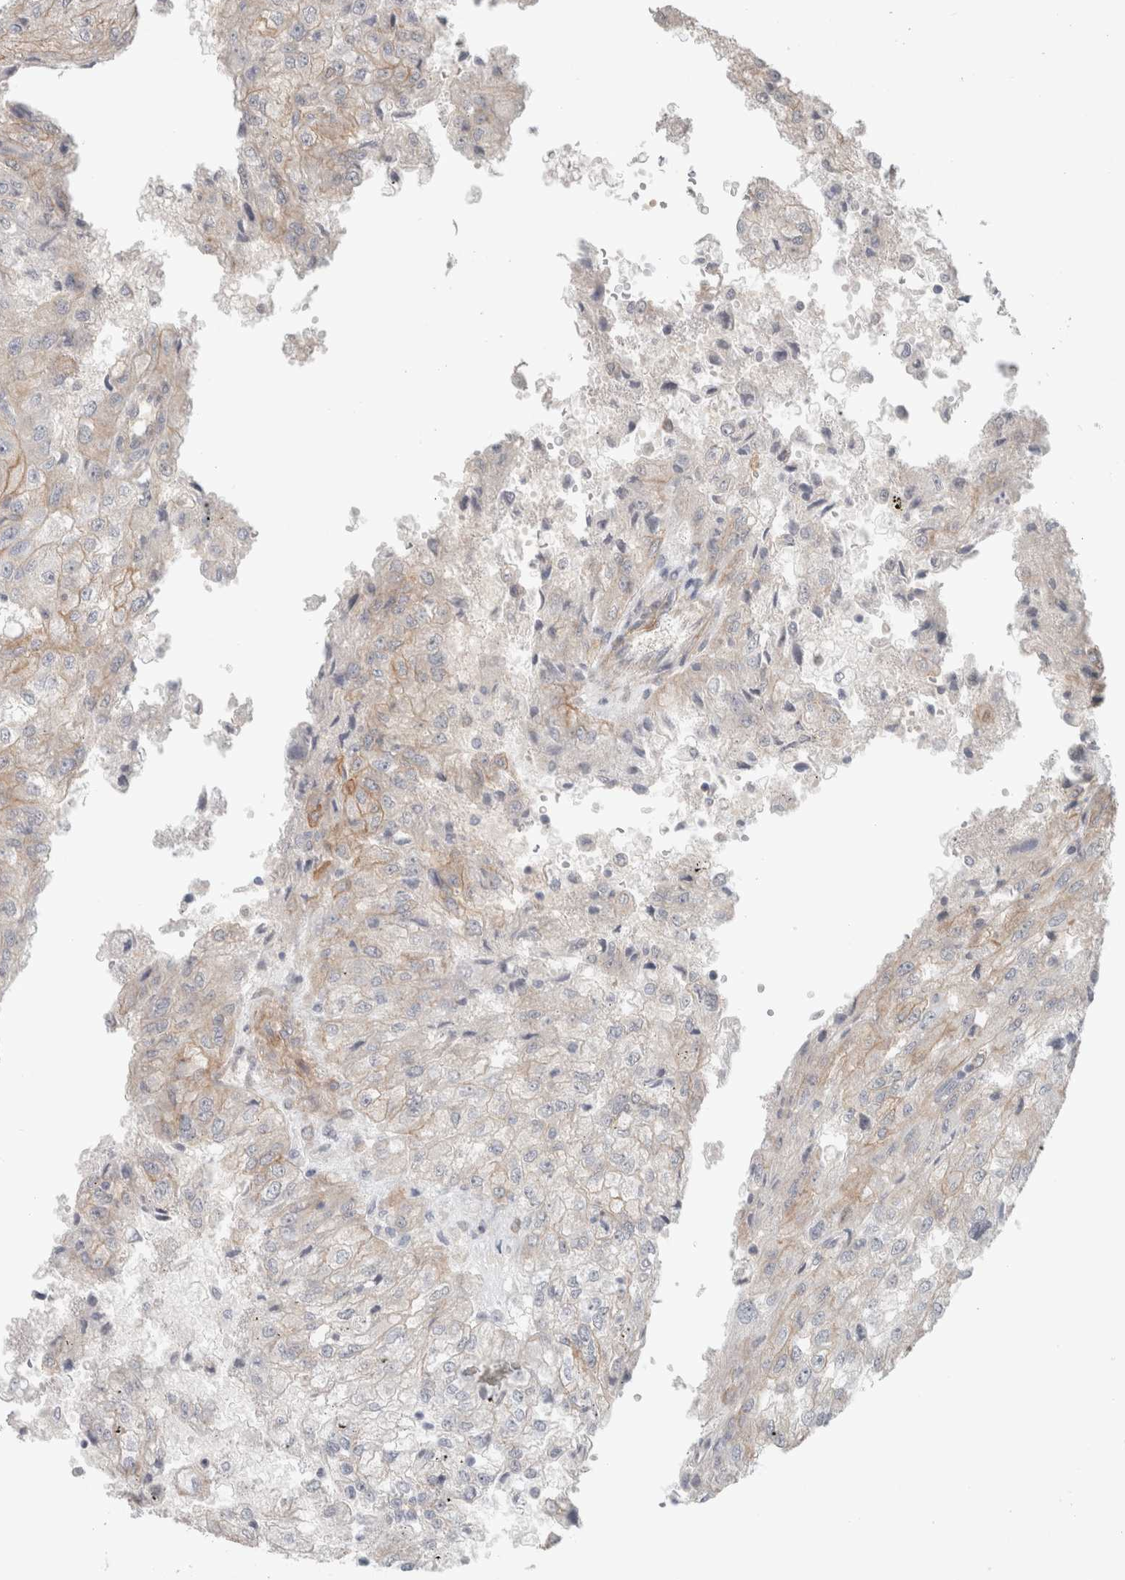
{"staining": {"intensity": "weak", "quantity": "<25%", "location": "cytoplasmic/membranous"}, "tissue": "renal cancer", "cell_type": "Tumor cells", "image_type": "cancer", "snomed": [{"axis": "morphology", "description": "Adenocarcinoma, NOS"}, {"axis": "topography", "description": "Kidney"}], "caption": "This is an immunohistochemistry histopathology image of renal adenocarcinoma. There is no expression in tumor cells.", "gene": "RASAL2", "patient": {"sex": "female", "age": 54}}